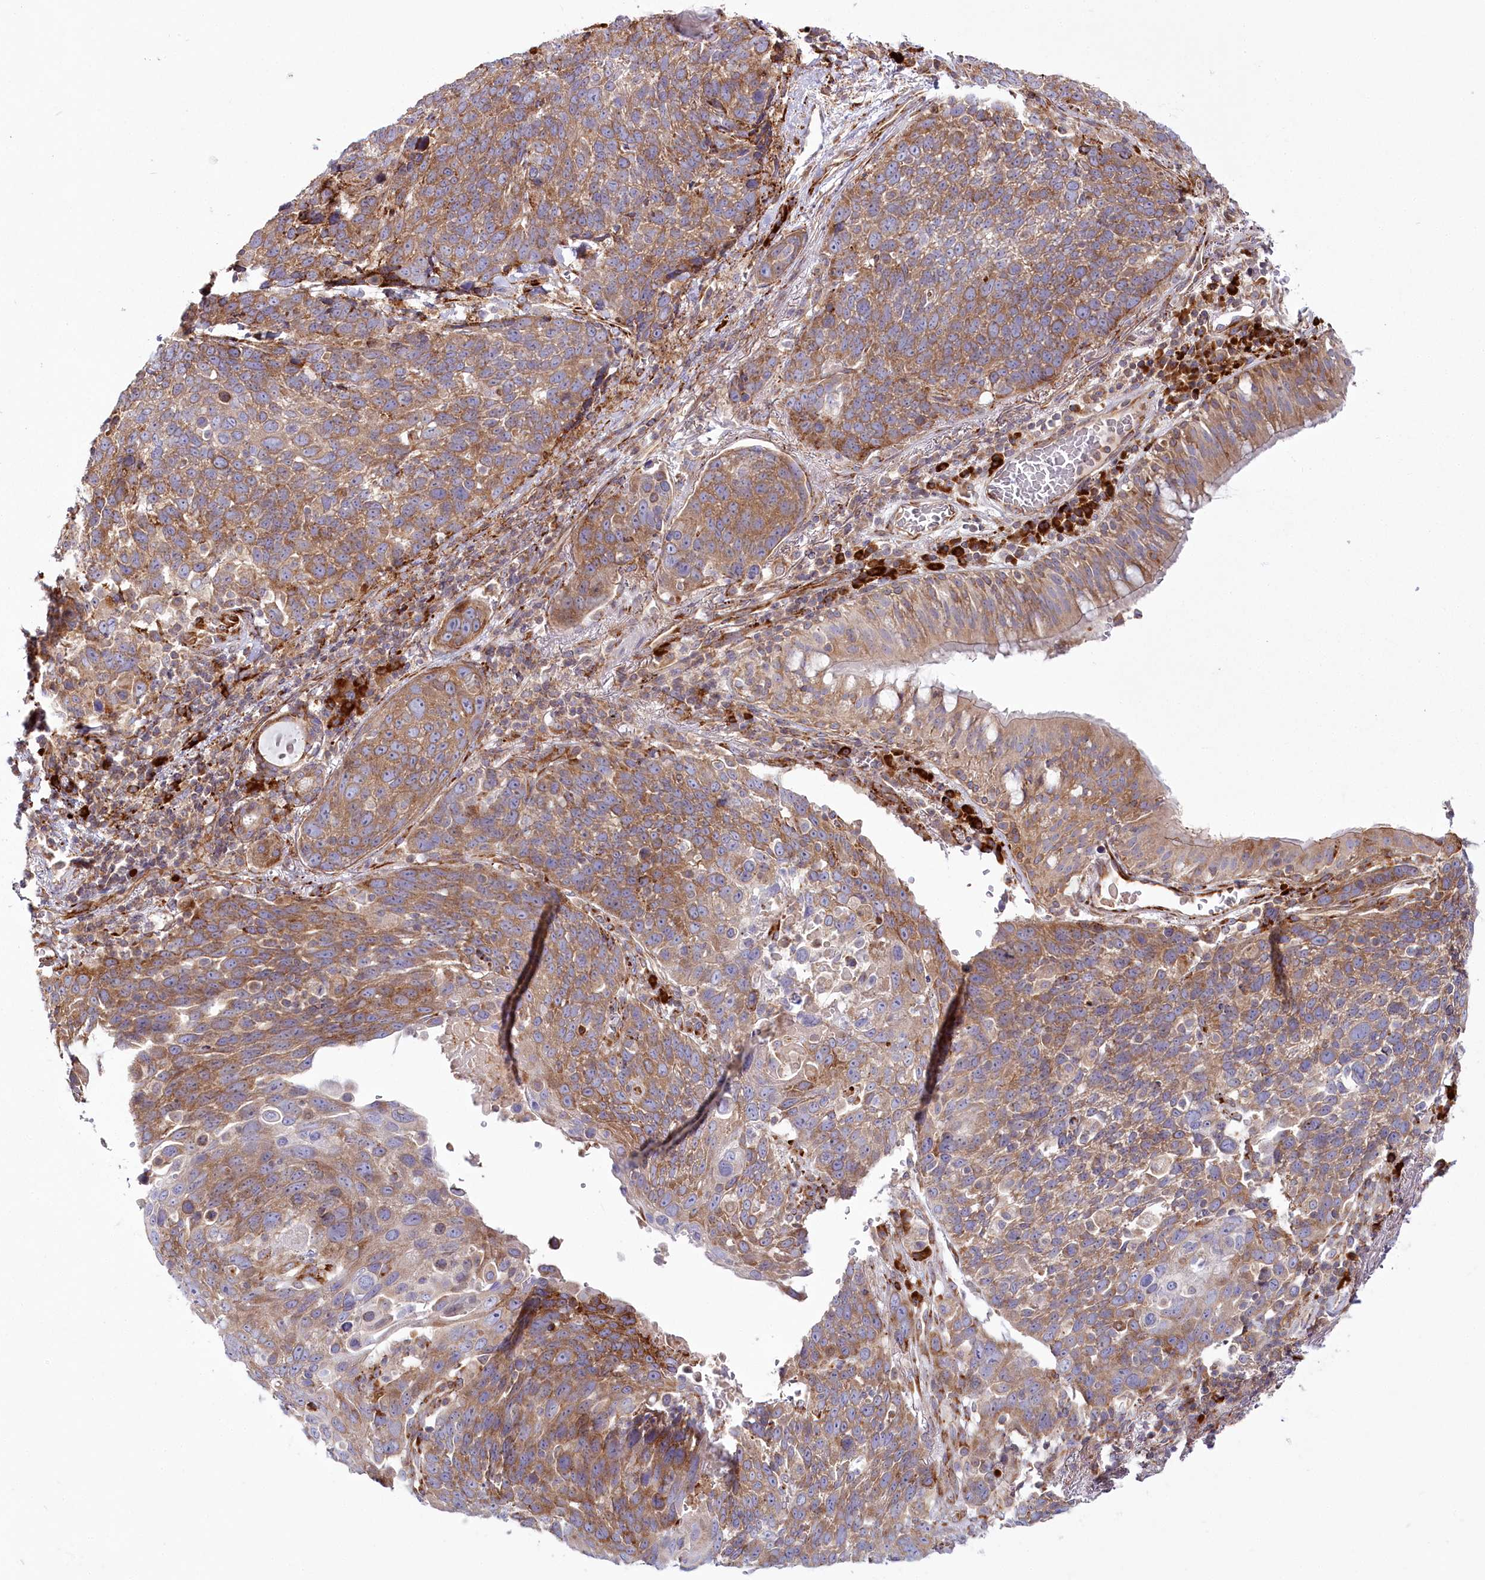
{"staining": {"intensity": "moderate", "quantity": ">75%", "location": "cytoplasmic/membranous"}, "tissue": "lung cancer", "cell_type": "Tumor cells", "image_type": "cancer", "snomed": [{"axis": "morphology", "description": "Squamous cell carcinoma, NOS"}, {"axis": "topography", "description": "Lung"}], "caption": "Immunohistochemistry staining of lung squamous cell carcinoma, which displays medium levels of moderate cytoplasmic/membranous expression in about >75% of tumor cells indicating moderate cytoplasmic/membranous protein positivity. The staining was performed using DAB (brown) for protein detection and nuclei were counterstained in hematoxylin (blue).", "gene": "POGLUT1", "patient": {"sex": "male", "age": 66}}